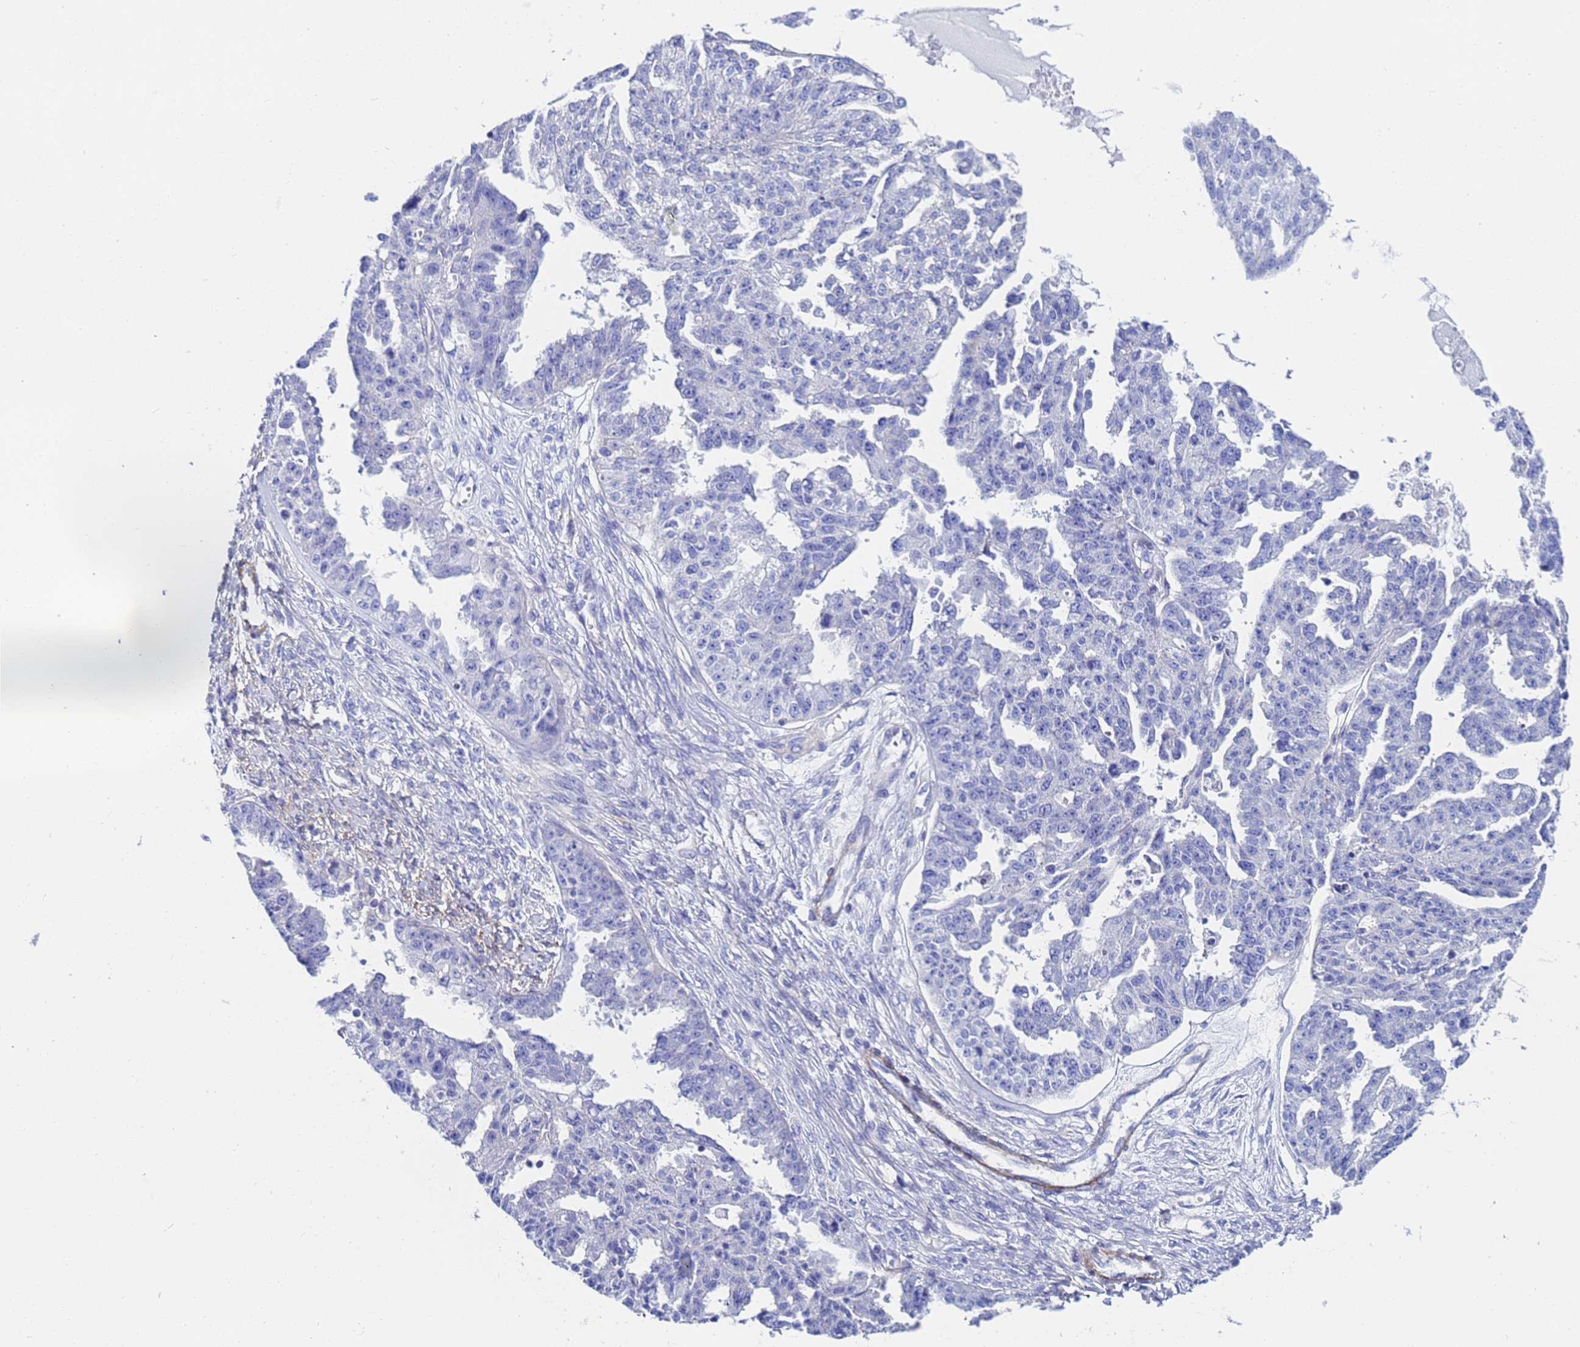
{"staining": {"intensity": "negative", "quantity": "none", "location": "none"}, "tissue": "ovarian cancer", "cell_type": "Tumor cells", "image_type": "cancer", "snomed": [{"axis": "morphology", "description": "Cystadenocarcinoma, serous, NOS"}, {"axis": "topography", "description": "Ovary"}], "caption": "Ovarian serous cystadenocarcinoma stained for a protein using immunohistochemistry (IHC) exhibits no positivity tumor cells.", "gene": "RAB39B", "patient": {"sex": "female", "age": 58}}